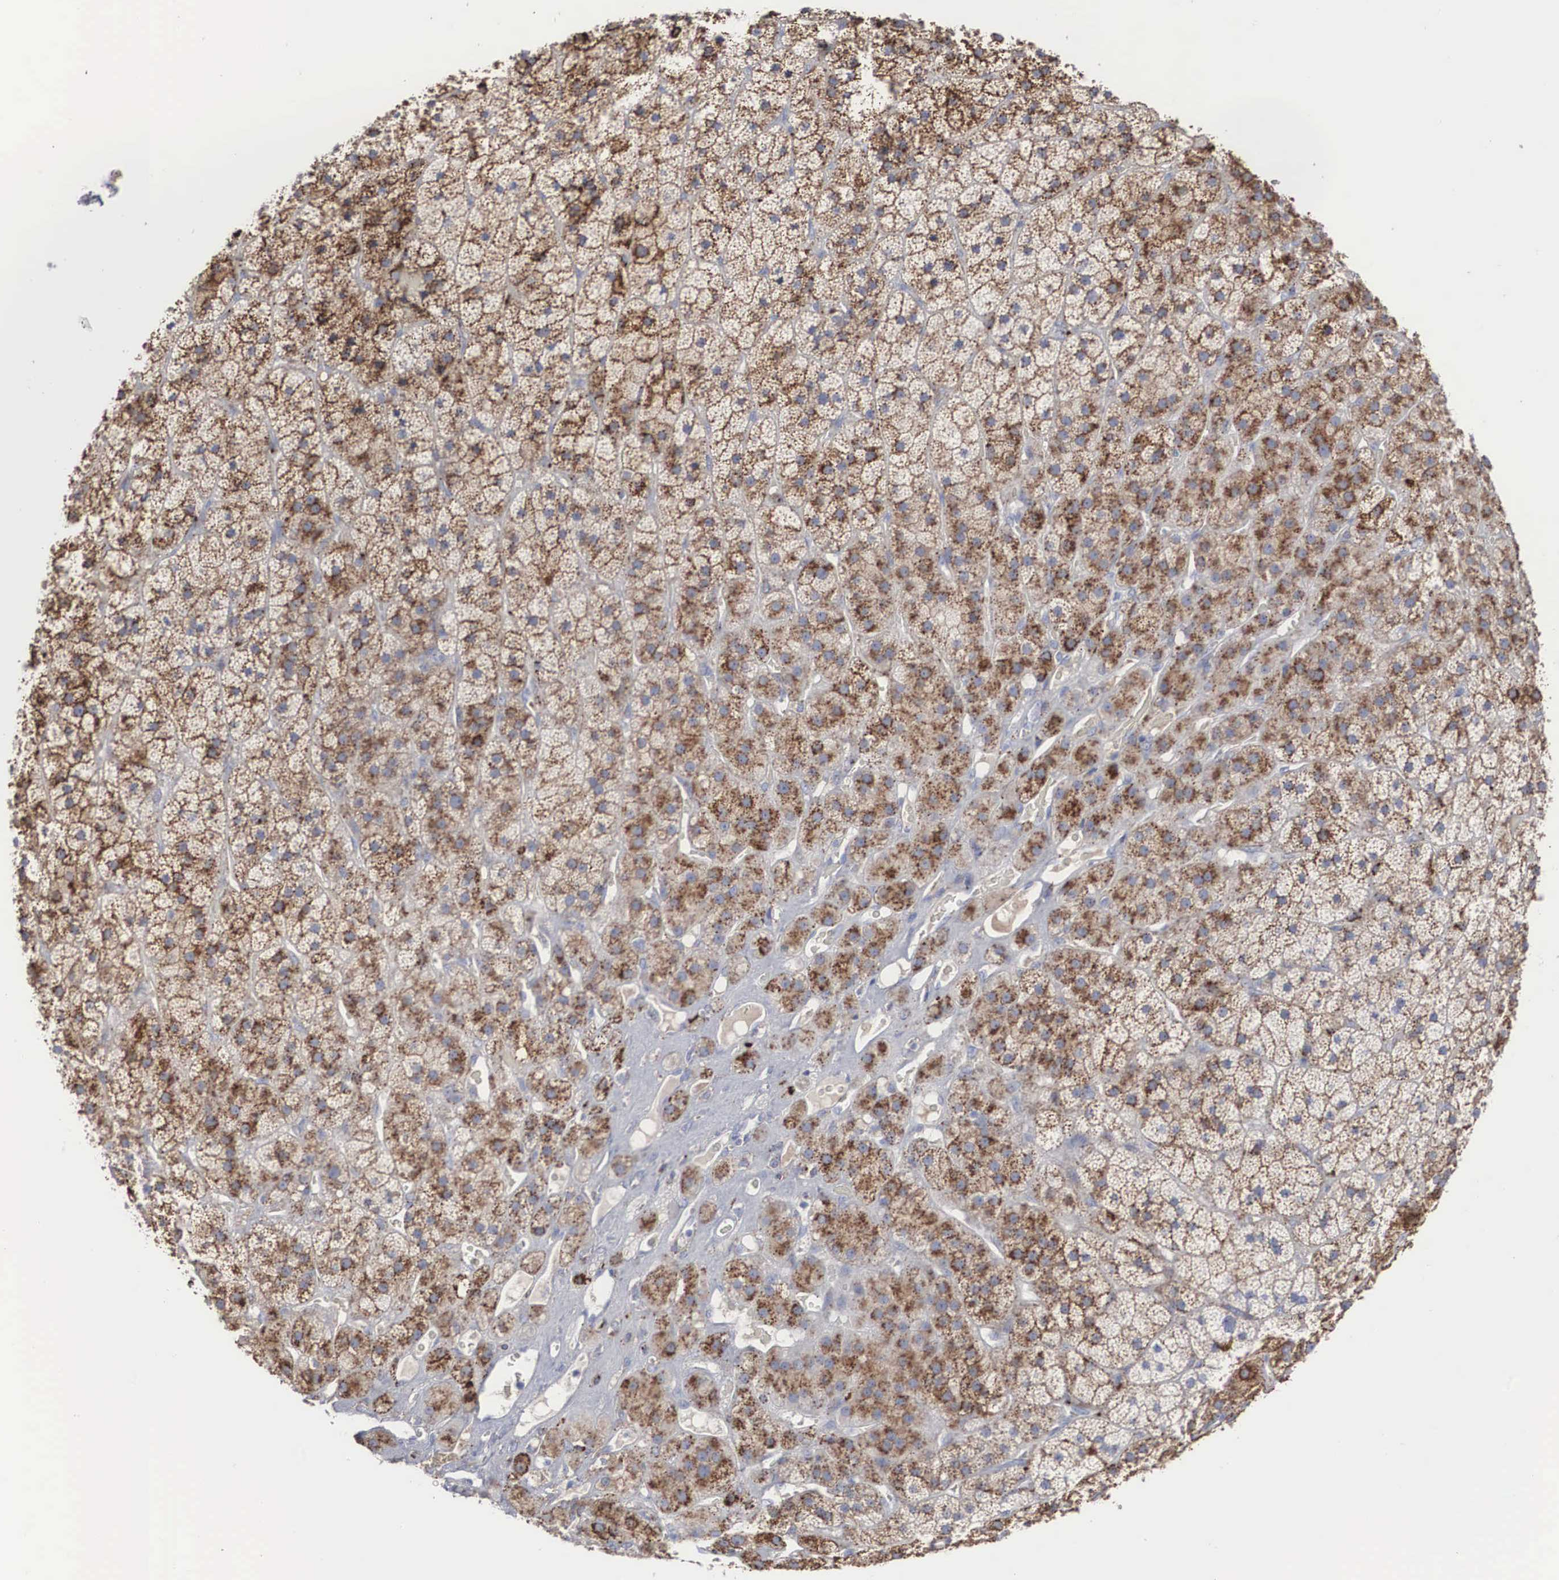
{"staining": {"intensity": "moderate", "quantity": ">75%", "location": "cytoplasmic/membranous"}, "tissue": "adrenal gland", "cell_type": "Glandular cells", "image_type": "normal", "snomed": [{"axis": "morphology", "description": "Normal tissue, NOS"}, {"axis": "topography", "description": "Adrenal gland"}], "caption": "Moderate cytoplasmic/membranous expression for a protein is appreciated in approximately >75% of glandular cells of normal adrenal gland using IHC.", "gene": "LGALS3BP", "patient": {"sex": "male", "age": 57}}